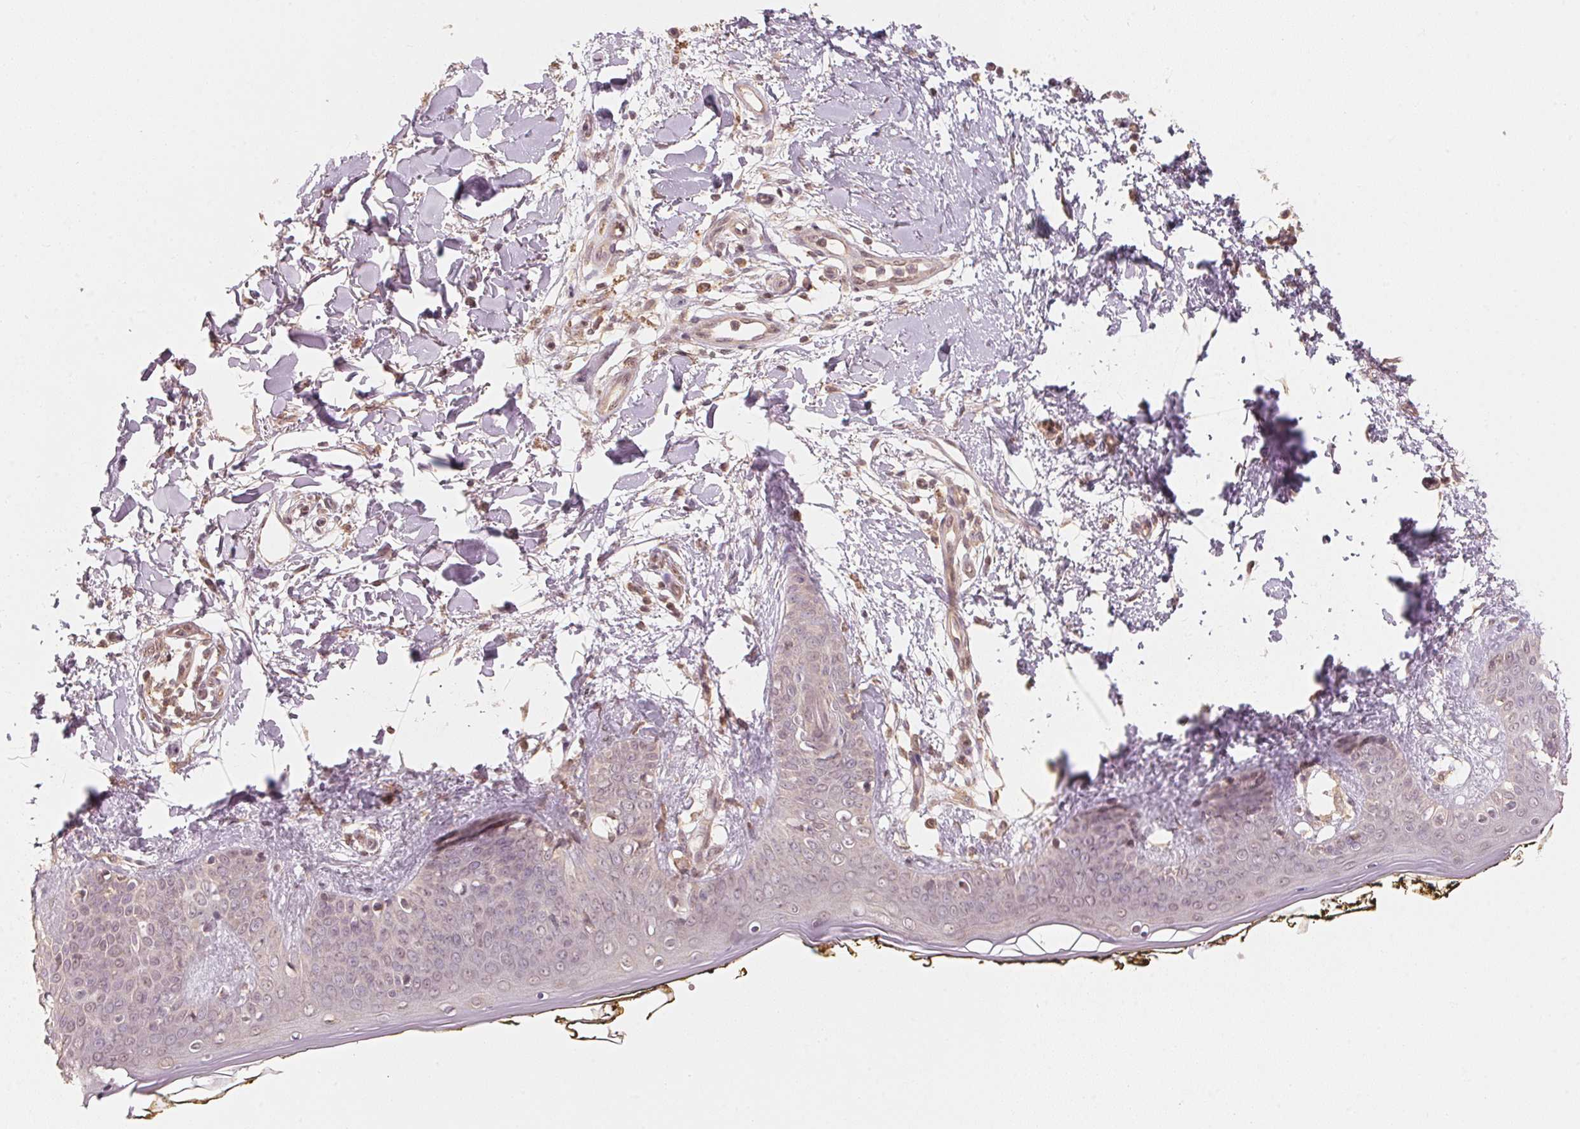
{"staining": {"intensity": "weak", "quantity": "<25%", "location": "cytoplasmic/membranous"}, "tissue": "skin", "cell_type": "Fibroblasts", "image_type": "normal", "snomed": [{"axis": "morphology", "description": "Normal tissue, NOS"}, {"axis": "topography", "description": "Skin"}], "caption": "Unremarkable skin was stained to show a protein in brown. There is no significant expression in fibroblasts. The staining was performed using DAB (3,3'-diaminobenzidine) to visualize the protein expression in brown, while the nuclei were stained in blue with hematoxylin (Magnification: 20x).", "gene": "C2orf73", "patient": {"sex": "female", "age": 34}}